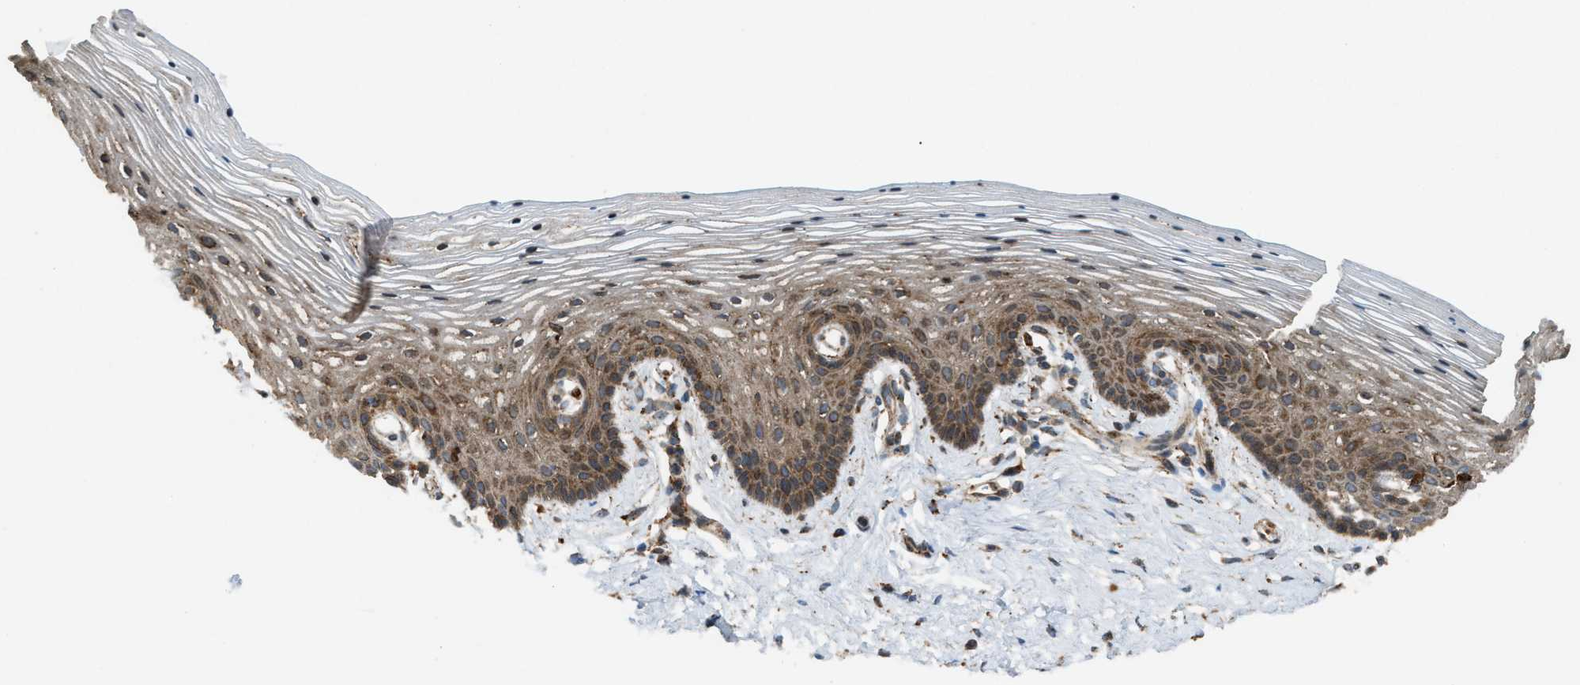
{"staining": {"intensity": "moderate", "quantity": ">75%", "location": "cytoplasmic/membranous"}, "tissue": "vagina", "cell_type": "Squamous epithelial cells", "image_type": "normal", "snomed": [{"axis": "morphology", "description": "Normal tissue, NOS"}, {"axis": "topography", "description": "Vagina"}], "caption": "Brown immunohistochemical staining in unremarkable human vagina reveals moderate cytoplasmic/membranous staining in about >75% of squamous epithelial cells.", "gene": "BAIAP2L1", "patient": {"sex": "female", "age": 32}}